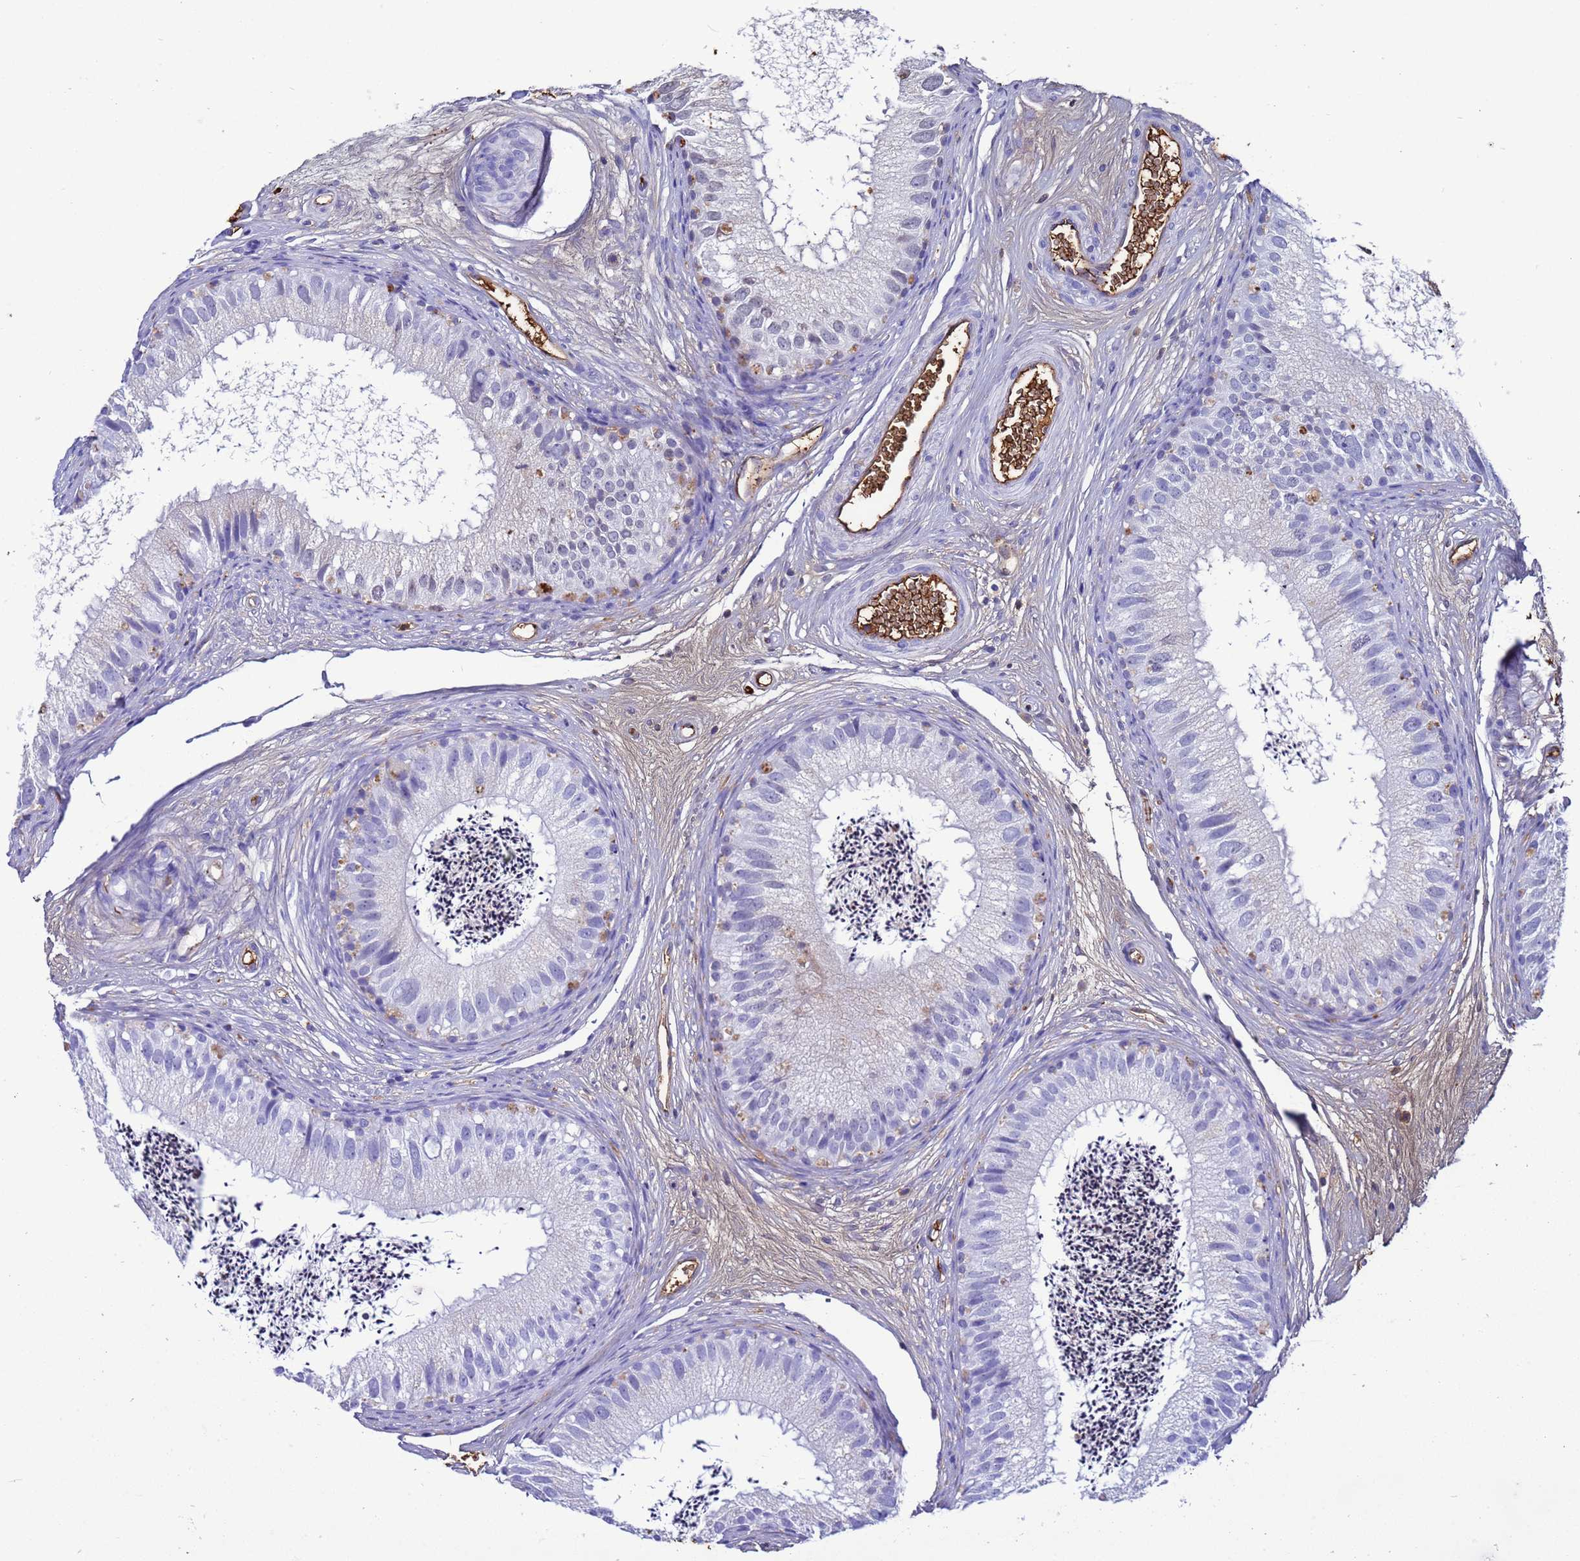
{"staining": {"intensity": "moderate", "quantity": "<25%", "location": "cytoplasmic/membranous"}, "tissue": "epididymis", "cell_type": "Glandular cells", "image_type": "normal", "snomed": [{"axis": "morphology", "description": "Normal tissue, NOS"}, {"axis": "topography", "description": "Epididymis"}], "caption": "Epididymis was stained to show a protein in brown. There is low levels of moderate cytoplasmic/membranous positivity in approximately <25% of glandular cells.", "gene": "H1", "patient": {"sex": "male", "age": 77}}